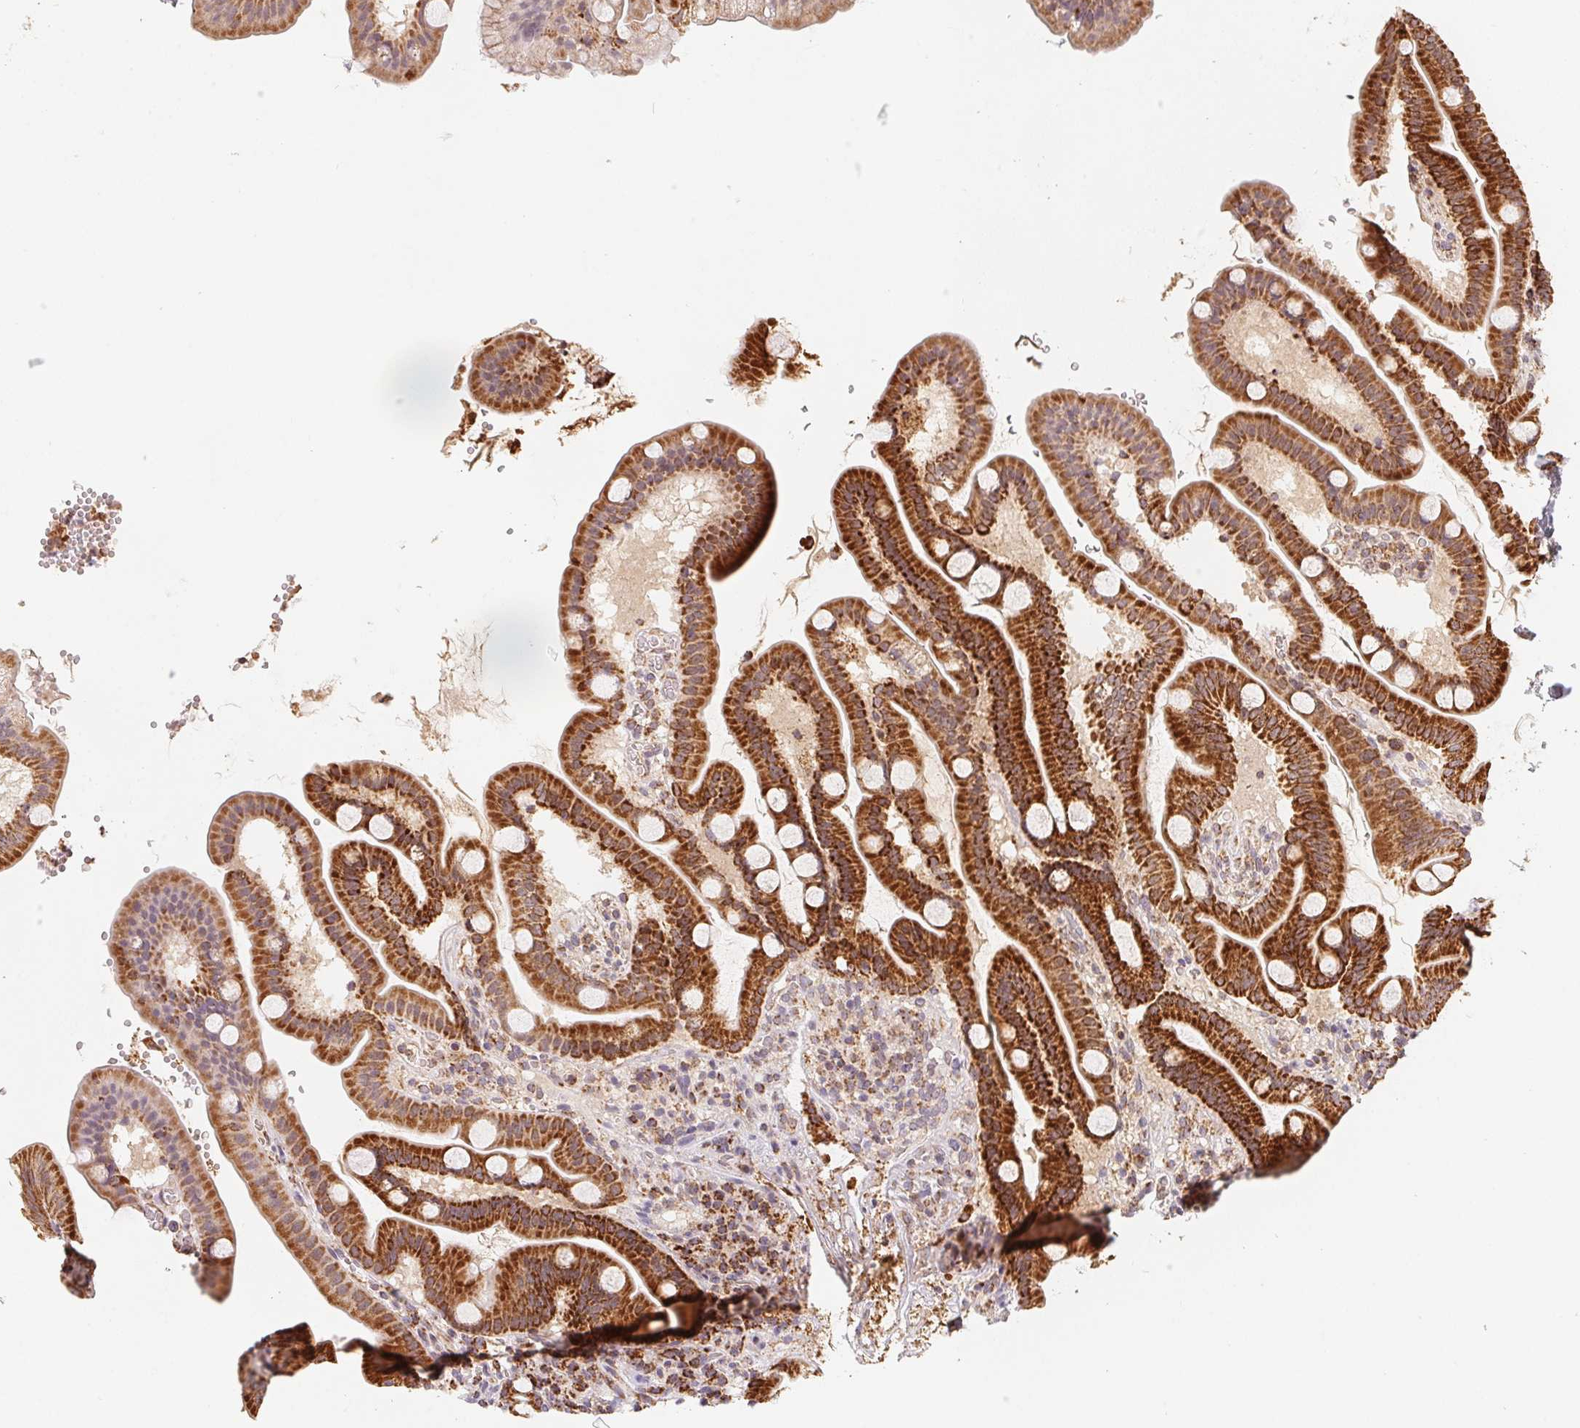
{"staining": {"intensity": "strong", "quantity": ">75%", "location": "cytoplasmic/membranous"}, "tissue": "duodenum", "cell_type": "Glandular cells", "image_type": "normal", "snomed": [{"axis": "morphology", "description": "Normal tissue, NOS"}, {"axis": "topography", "description": "Duodenum"}], "caption": "Glandular cells exhibit strong cytoplasmic/membranous expression in about >75% of cells in benign duodenum. (DAB (3,3'-diaminobenzidine) IHC, brown staining for protein, blue staining for nuclei).", "gene": "NDUFS6", "patient": {"sex": "male", "age": 59}}